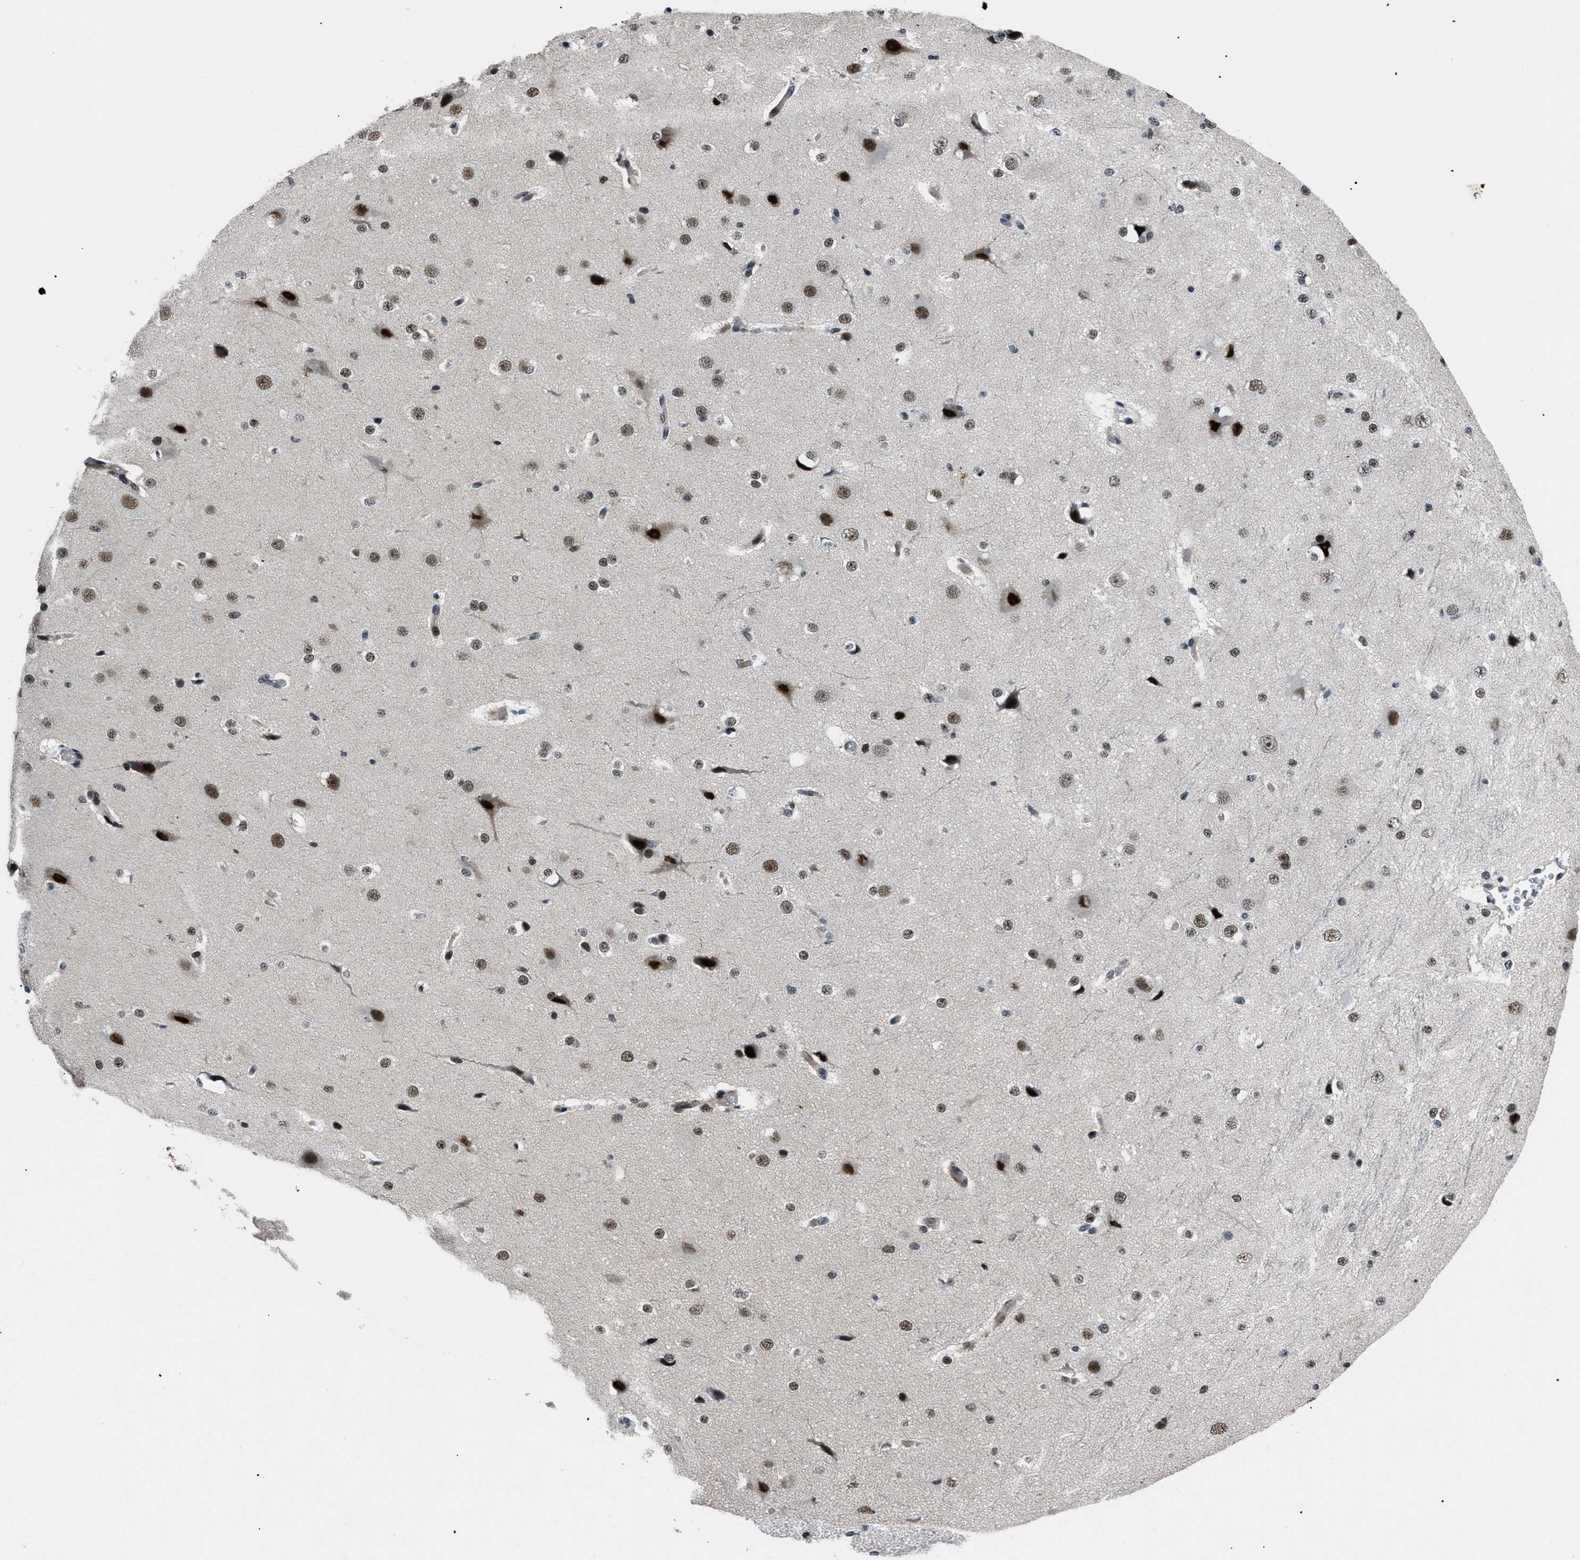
{"staining": {"intensity": "moderate", "quantity": ">75%", "location": "nuclear"}, "tissue": "cerebral cortex", "cell_type": "Endothelial cells", "image_type": "normal", "snomed": [{"axis": "morphology", "description": "Normal tissue, NOS"}, {"axis": "morphology", "description": "Developmental malformation"}, {"axis": "topography", "description": "Cerebral cortex"}], "caption": "This micrograph reveals normal cerebral cortex stained with immunohistochemistry to label a protein in brown. The nuclear of endothelial cells show moderate positivity for the protein. Nuclei are counter-stained blue.", "gene": "SMARCB1", "patient": {"sex": "female", "age": 30}}